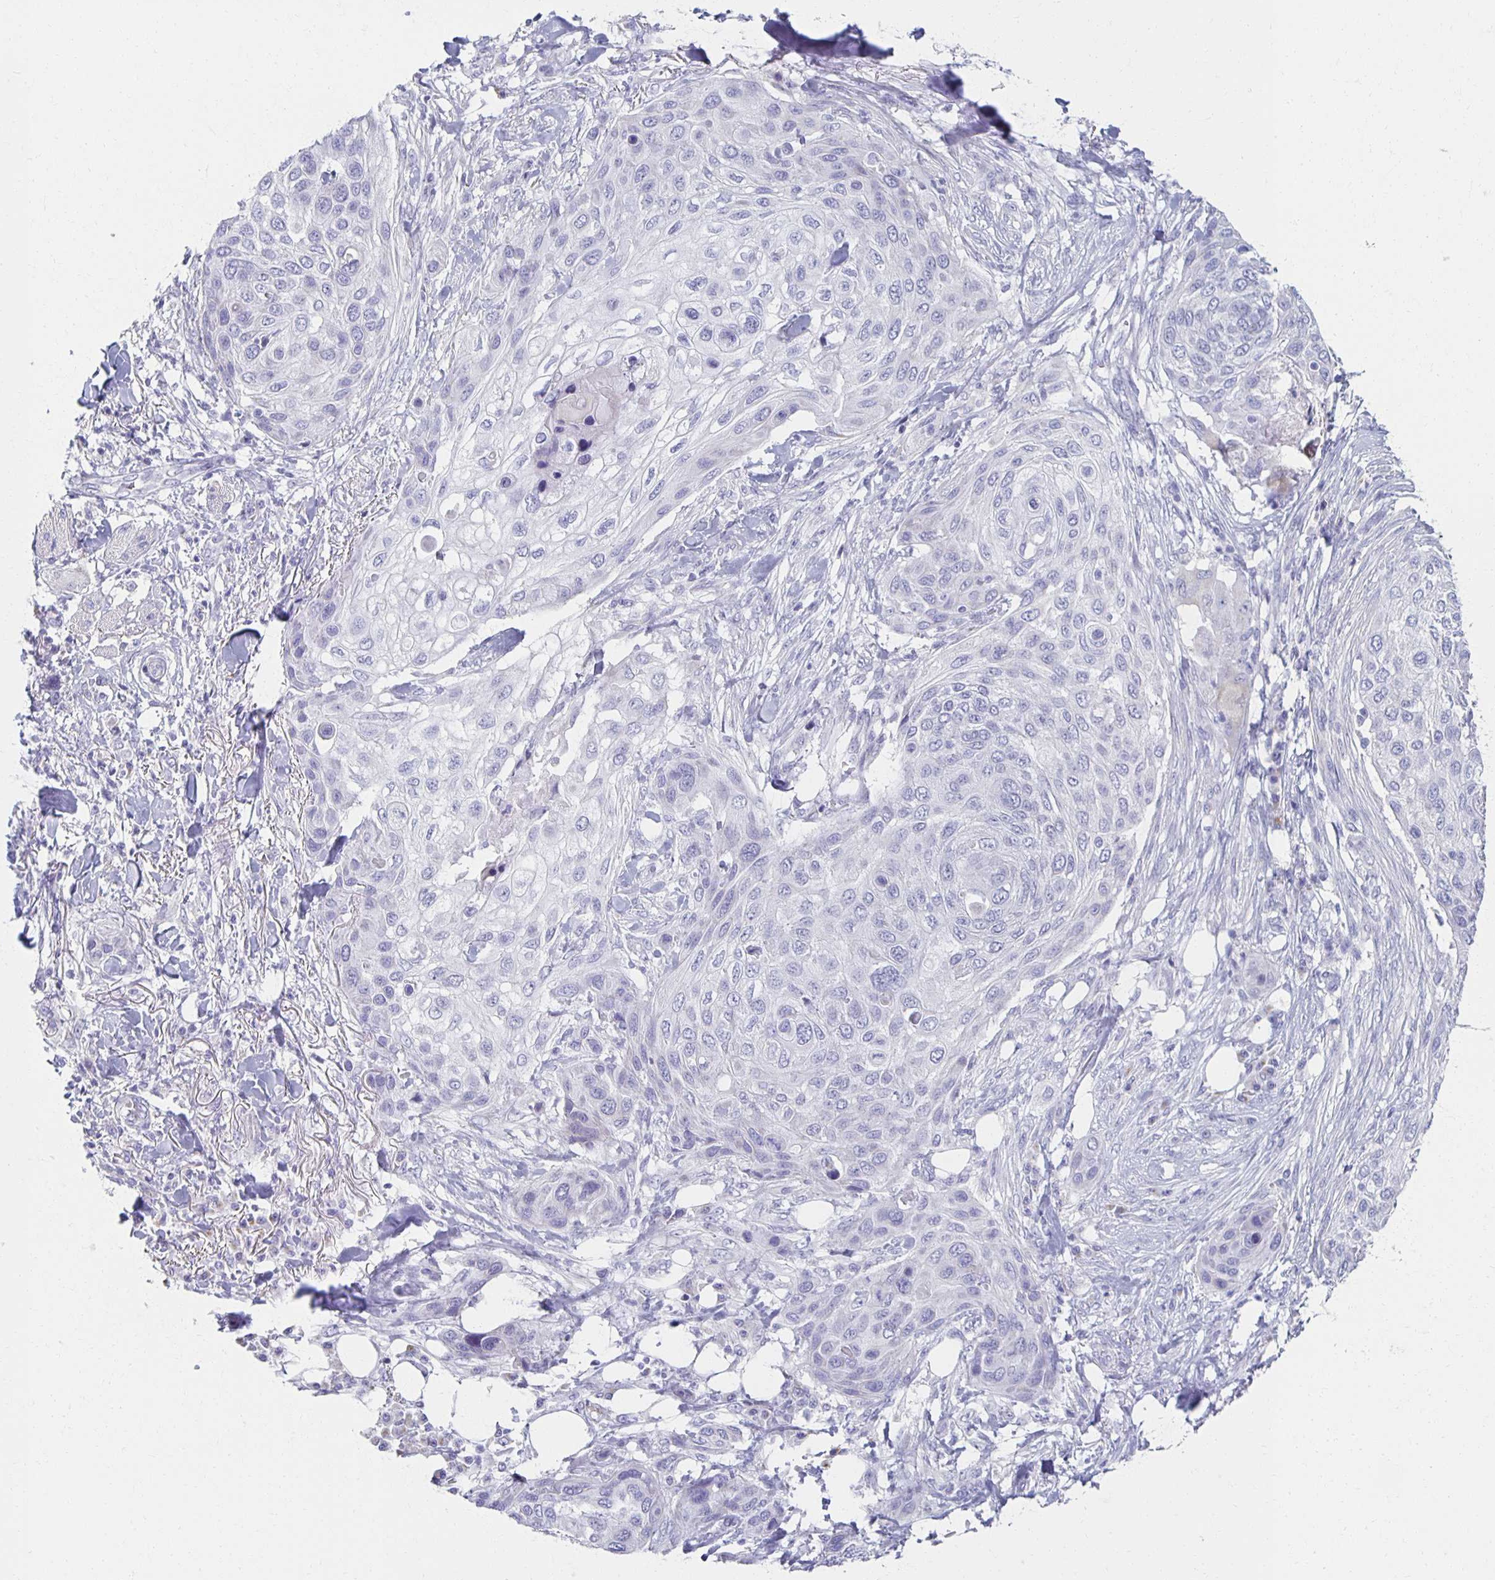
{"staining": {"intensity": "negative", "quantity": "none", "location": "none"}, "tissue": "skin cancer", "cell_type": "Tumor cells", "image_type": "cancer", "snomed": [{"axis": "morphology", "description": "Squamous cell carcinoma, NOS"}, {"axis": "topography", "description": "Skin"}], "caption": "This is an immunohistochemistry image of human skin cancer (squamous cell carcinoma). There is no positivity in tumor cells.", "gene": "TEX44", "patient": {"sex": "female", "age": 87}}